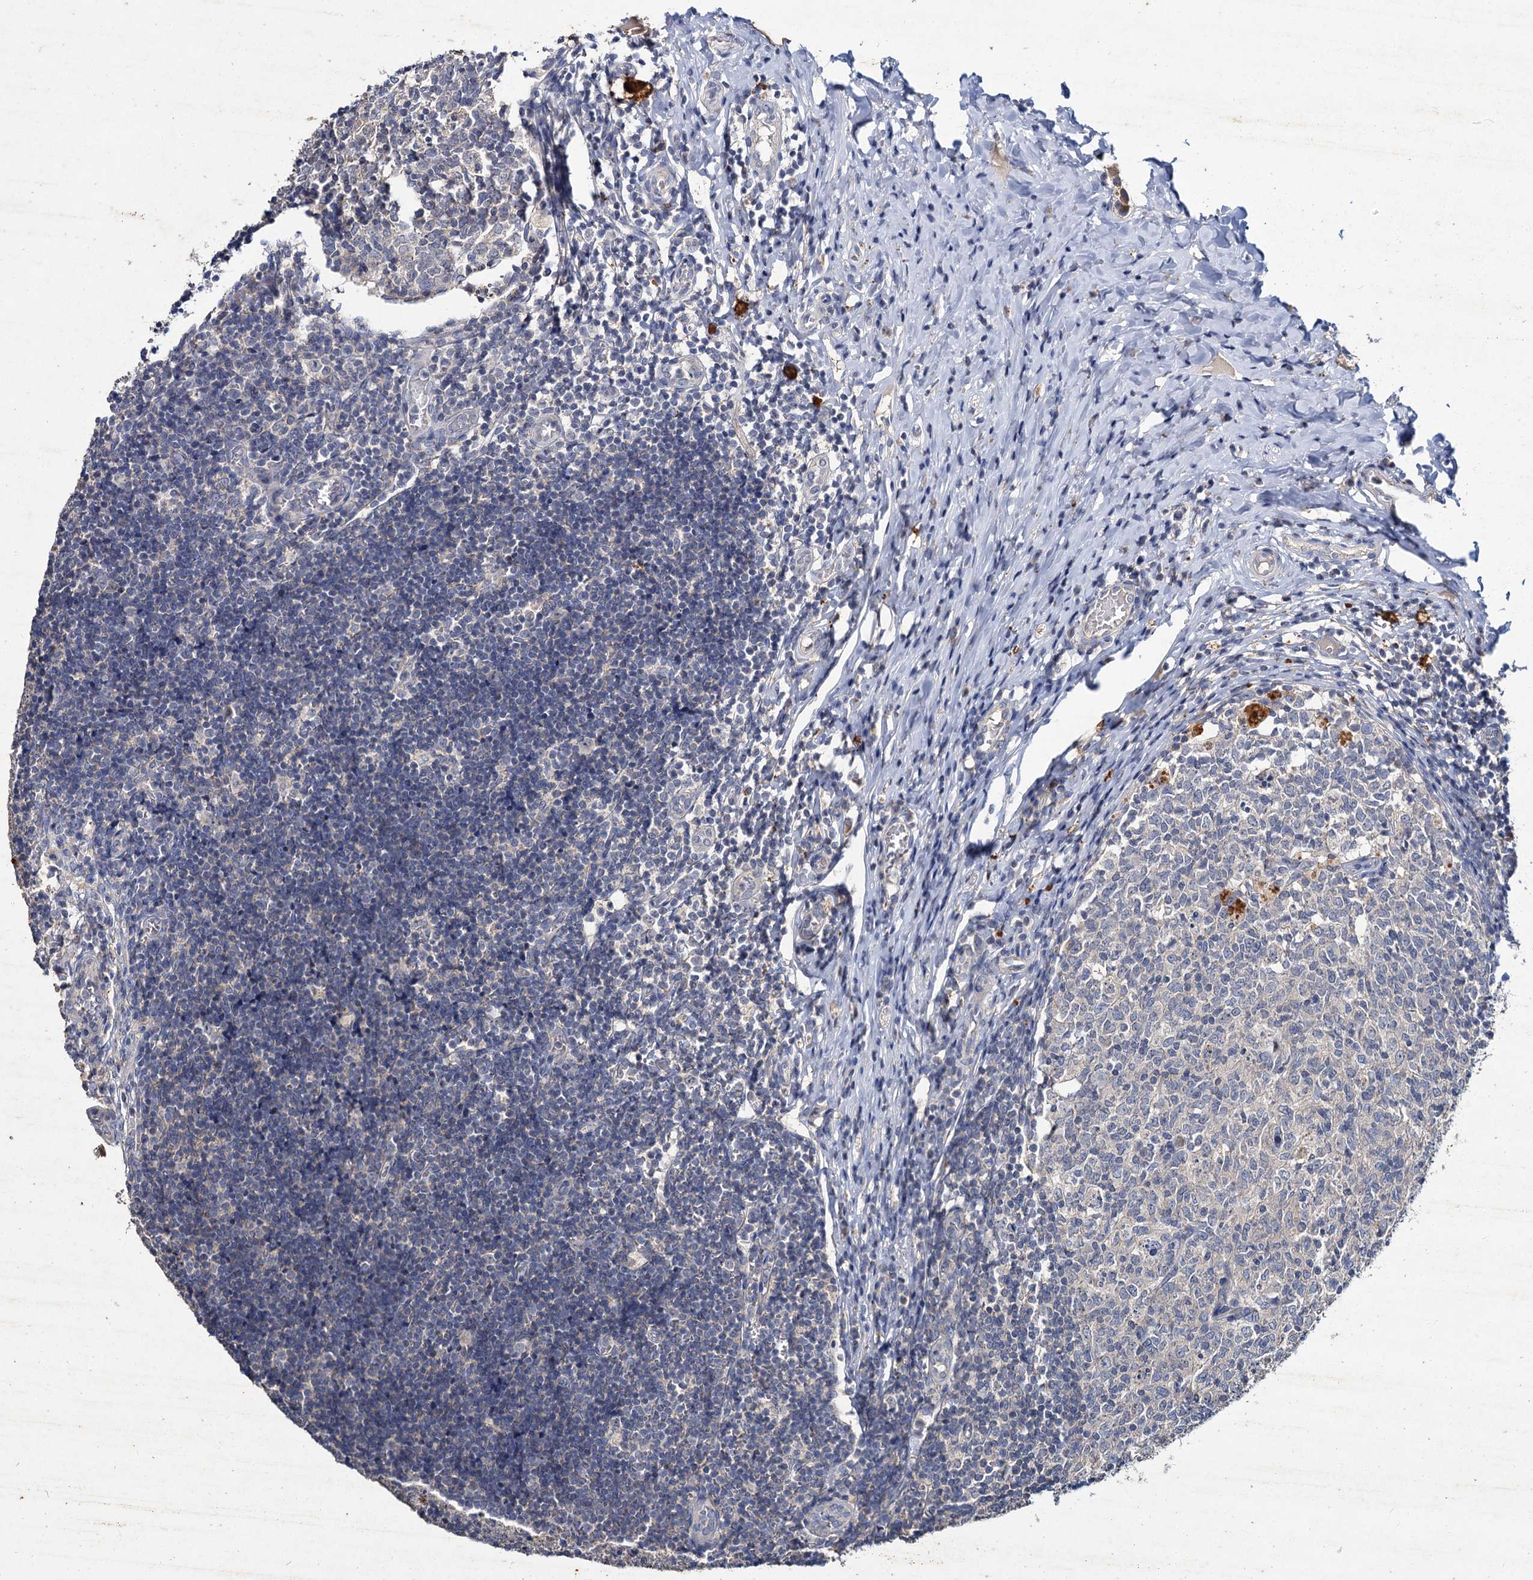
{"staining": {"intensity": "weak", "quantity": ">75%", "location": "cytoplasmic/membranous"}, "tissue": "appendix", "cell_type": "Glandular cells", "image_type": "normal", "snomed": [{"axis": "morphology", "description": "Normal tissue, NOS"}, {"axis": "topography", "description": "Appendix"}], "caption": "Protein expression analysis of unremarkable appendix reveals weak cytoplasmic/membranous staining in about >75% of glandular cells.", "gene": "ATP9A", "patient": {"sex": "male", "age": 8}}